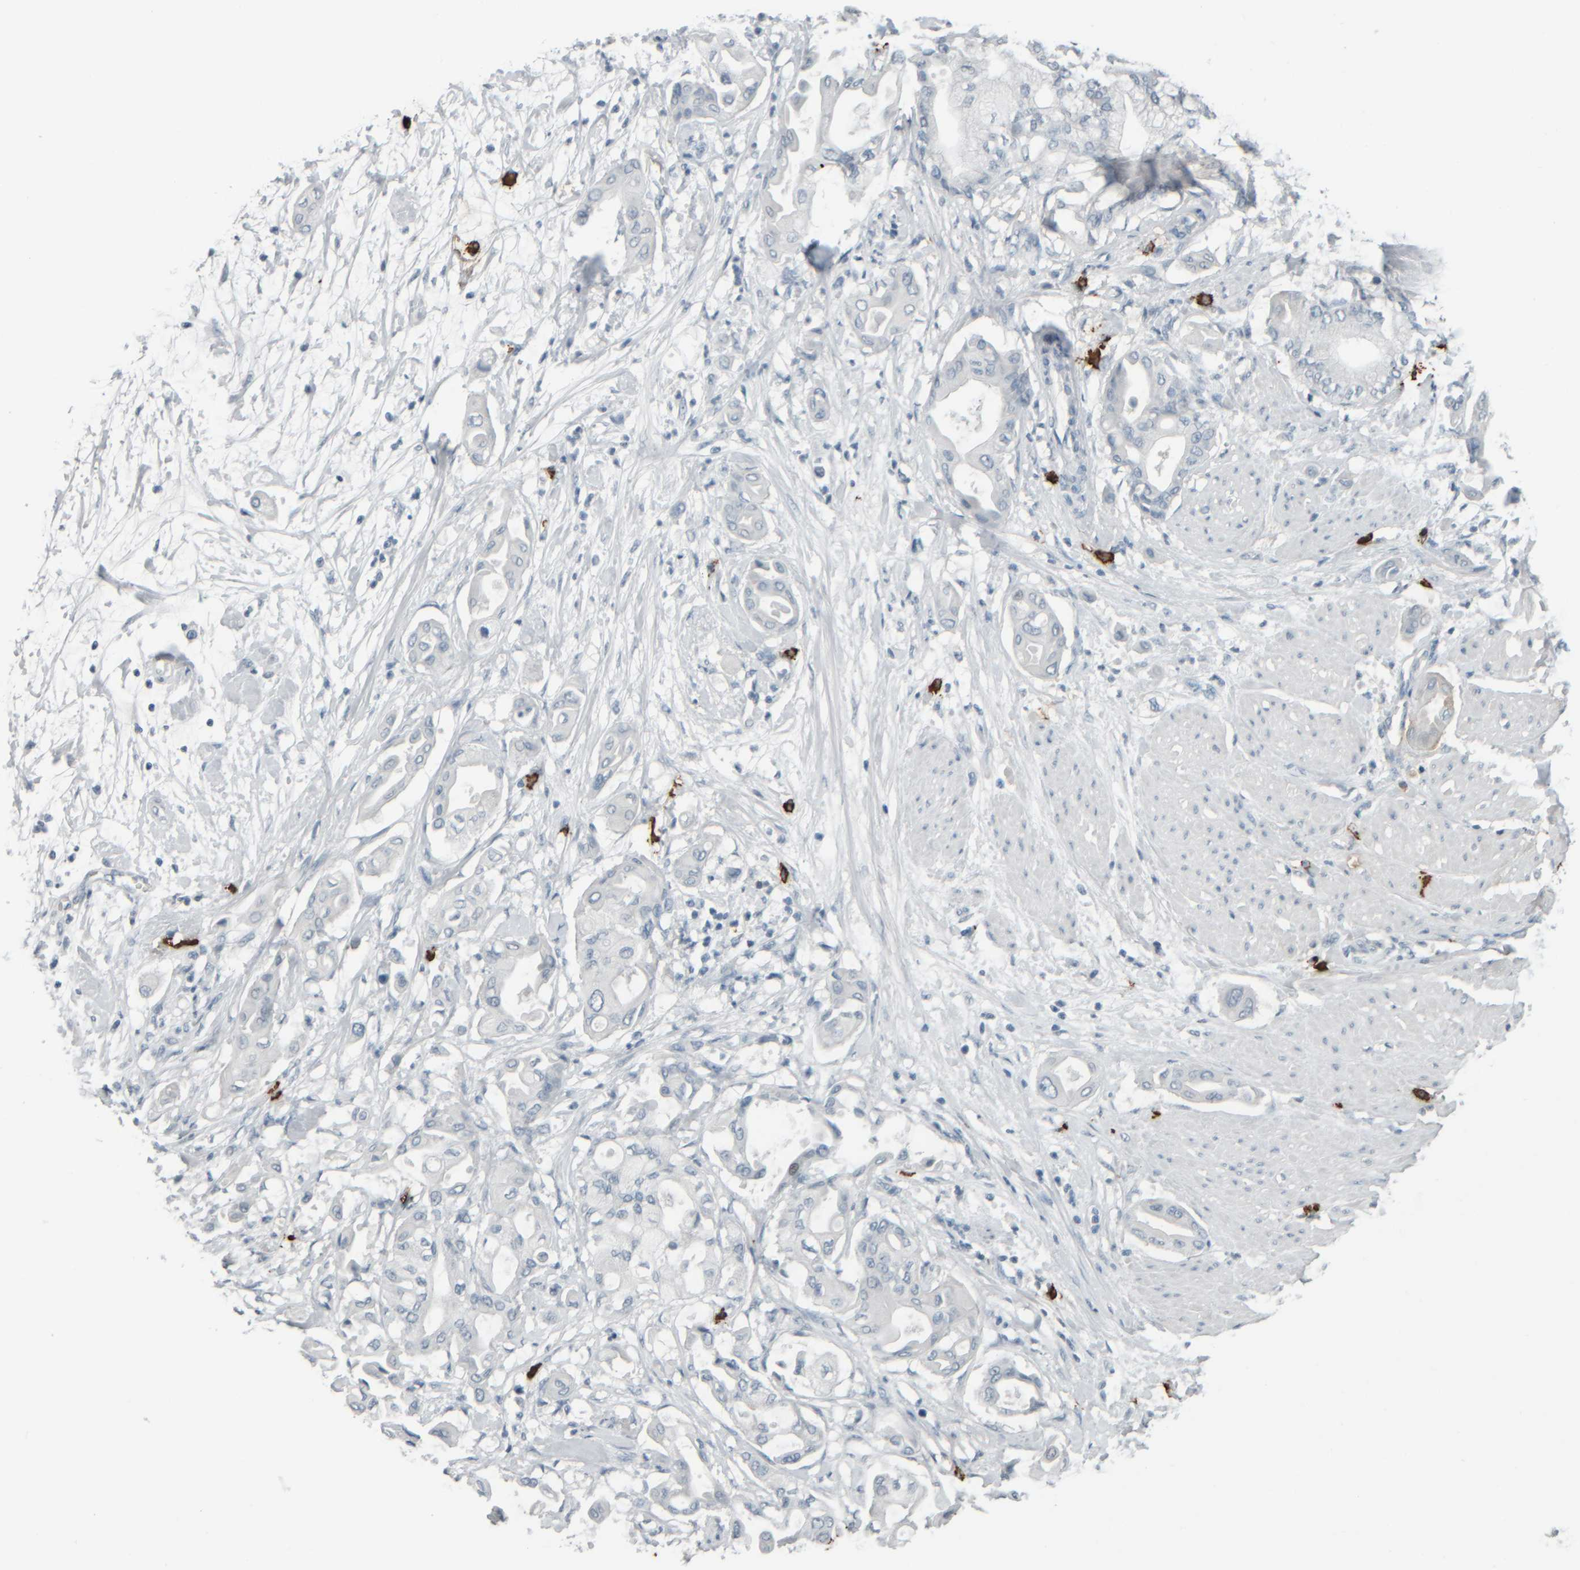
{"staining": {"intensity": "negative", "quantity": "none", "location": "none"}, "tissue": "pancreatic cancer", "cell_type": "Tumor cells", "image_type": "cancer", "snomed": [{"axis": "morphology", "description": "Adenocarcinoma, NOS"}, {"axis": "morphology", "description": "Adenocarcinoma, metastatic, NOS"}, {"axis": "topography", "description": "Lymph node"}, {"axis": "topography", "description": "Pancreas"}, {"axis": "topography", "description": "Duodenum"}], "caption": "IHC micrograph of adenocarcinoma (pancreatic) stained for a protein (brown), which shows no positivity in tumor cells. (DAB (3,3'-diaminobenzidine) immunohistochemistry with hematoxylin counter stain).", "gene": "TPSAB1", "patient": {"sex": "female", "age": 64}}